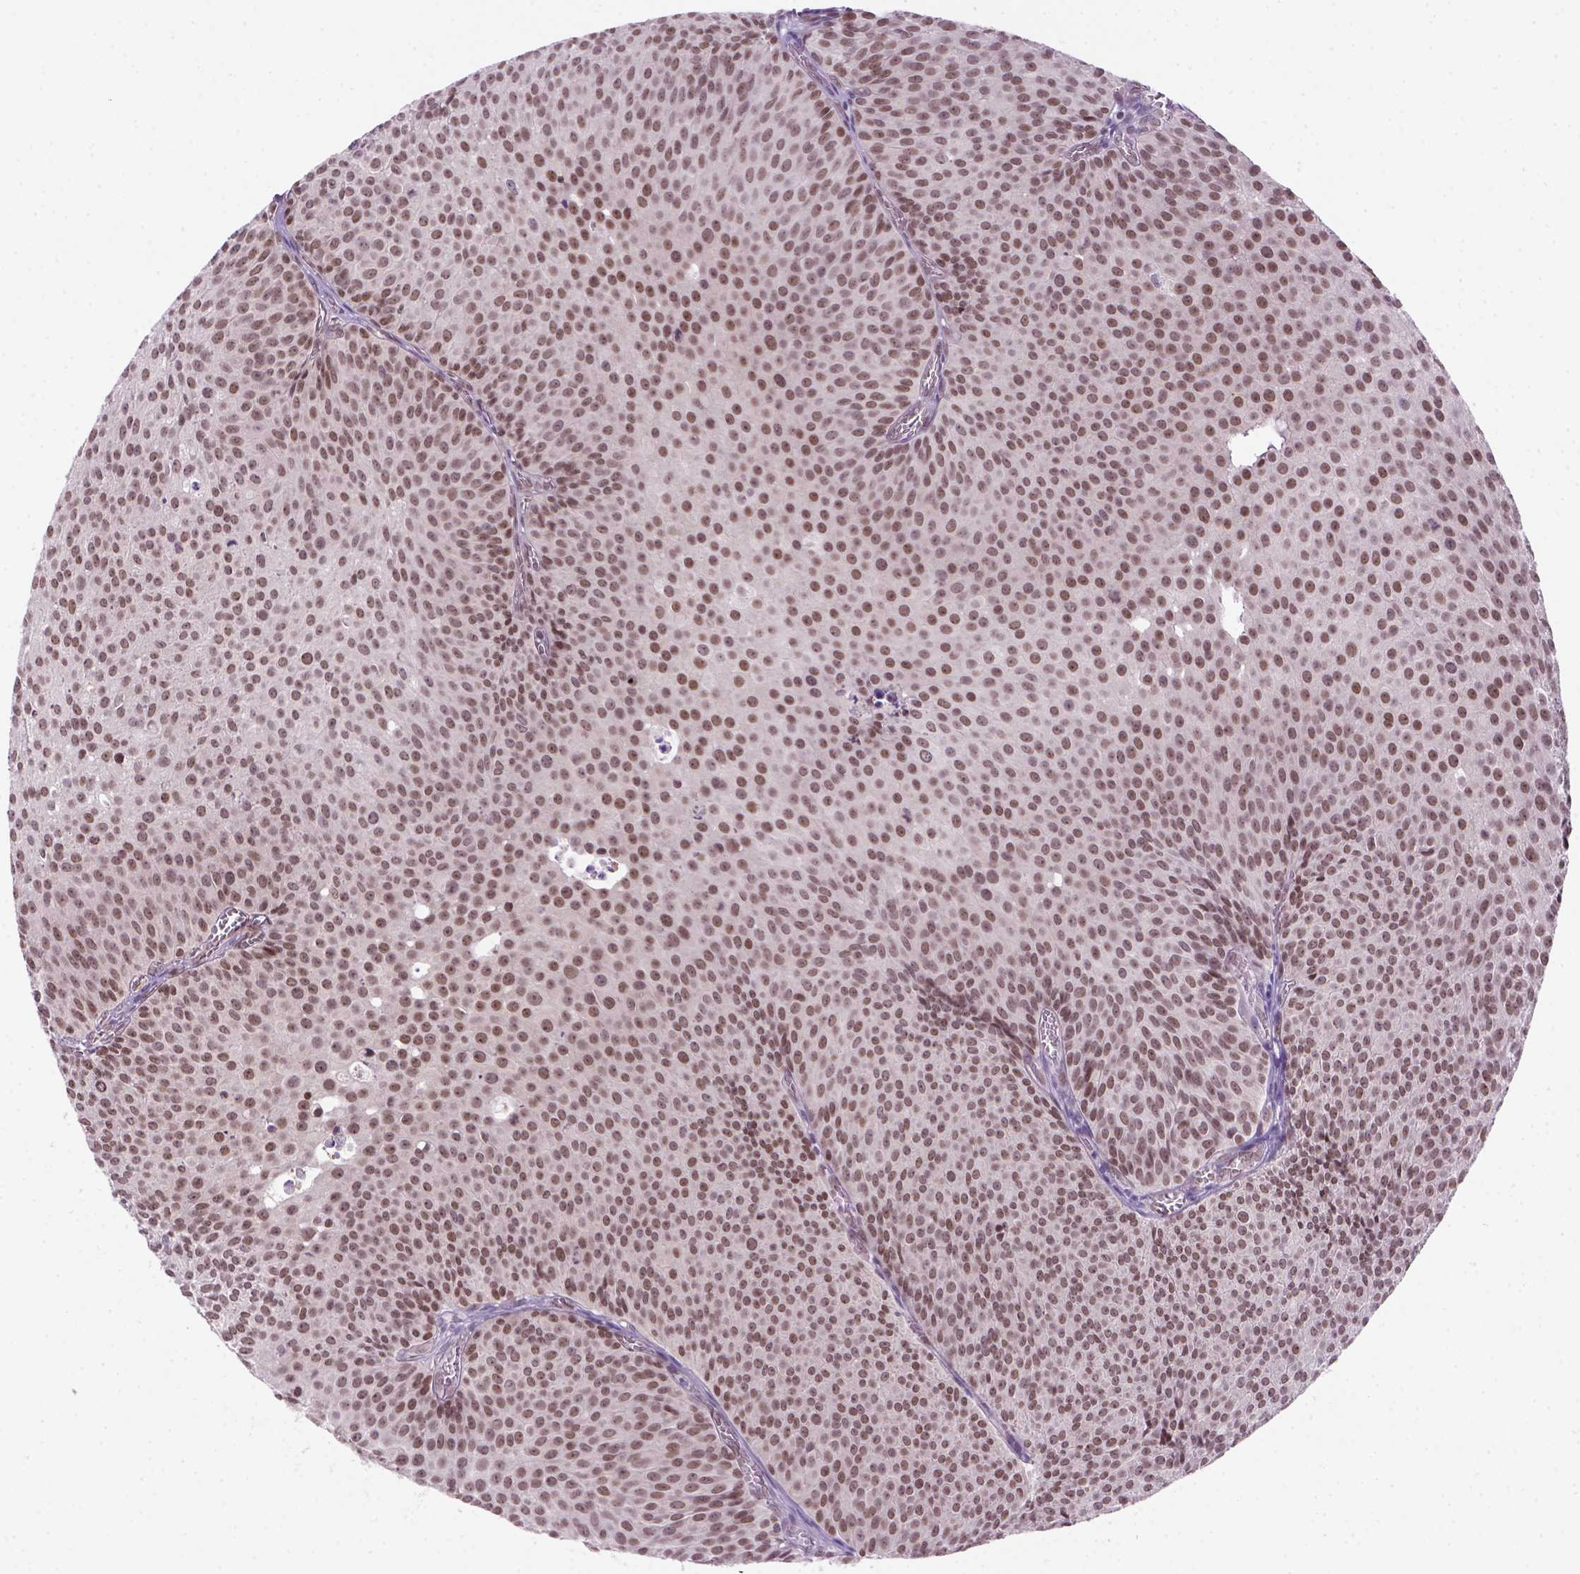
{"staining": {"intensity": "moderate", "quantity": ">75%", "location": "nuclear"}, "tissue": "urothelial cancer", "cell_type": "Tumor cells", "image_type": "cancer", "snomed": [{"axis": "morphology", "description": "Urothelial carcinoma, Low grade"}, {"axis": "topography", "description": "Urinary bladder"}], "caption": "Immunohistochemical staining of urothelial cancer reveals moderate nuclear protein positivity in approximately >75% of tumor cells.", "gene": "MGMT", "patient": {"sex": "male", "age": 63}}